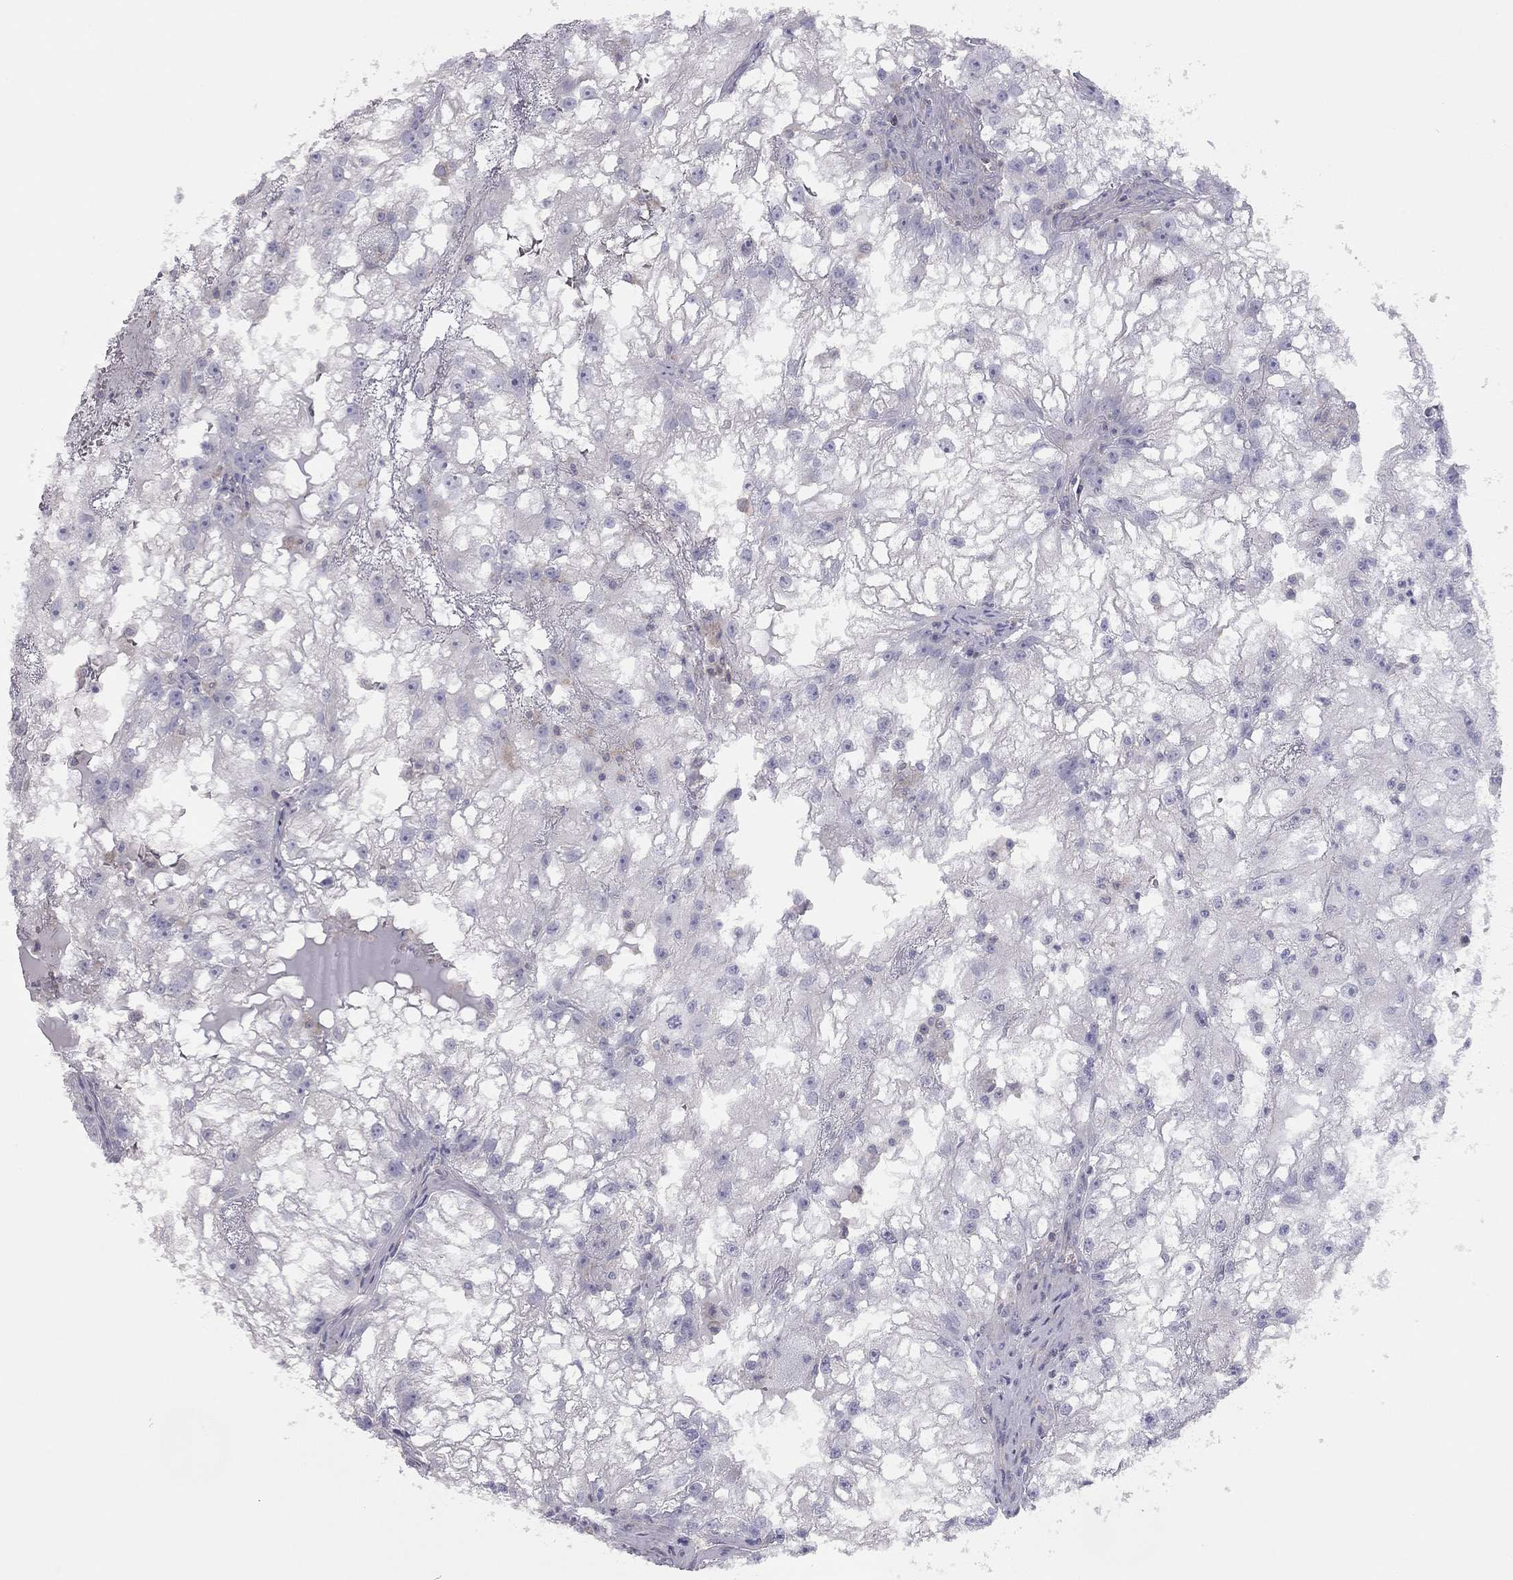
{"staining": {"intensity": "negative", "quantity": "none", "location": "none"}, "tissue": "renal cancer", "cell_type": "Tumor cells", "image_type": "cancer", "snomed": [{"axis": "morphology", "description": "Adenocarcinoma, NOS"}, {"axis": "topography", "description": "Kidney"}], "caption": "The micrograph demonstrates no staining of tumor cells in renal adenocarcinoma.", "gene": "ADCYAP1", "patient": {"sex": "male", "age": 59}}